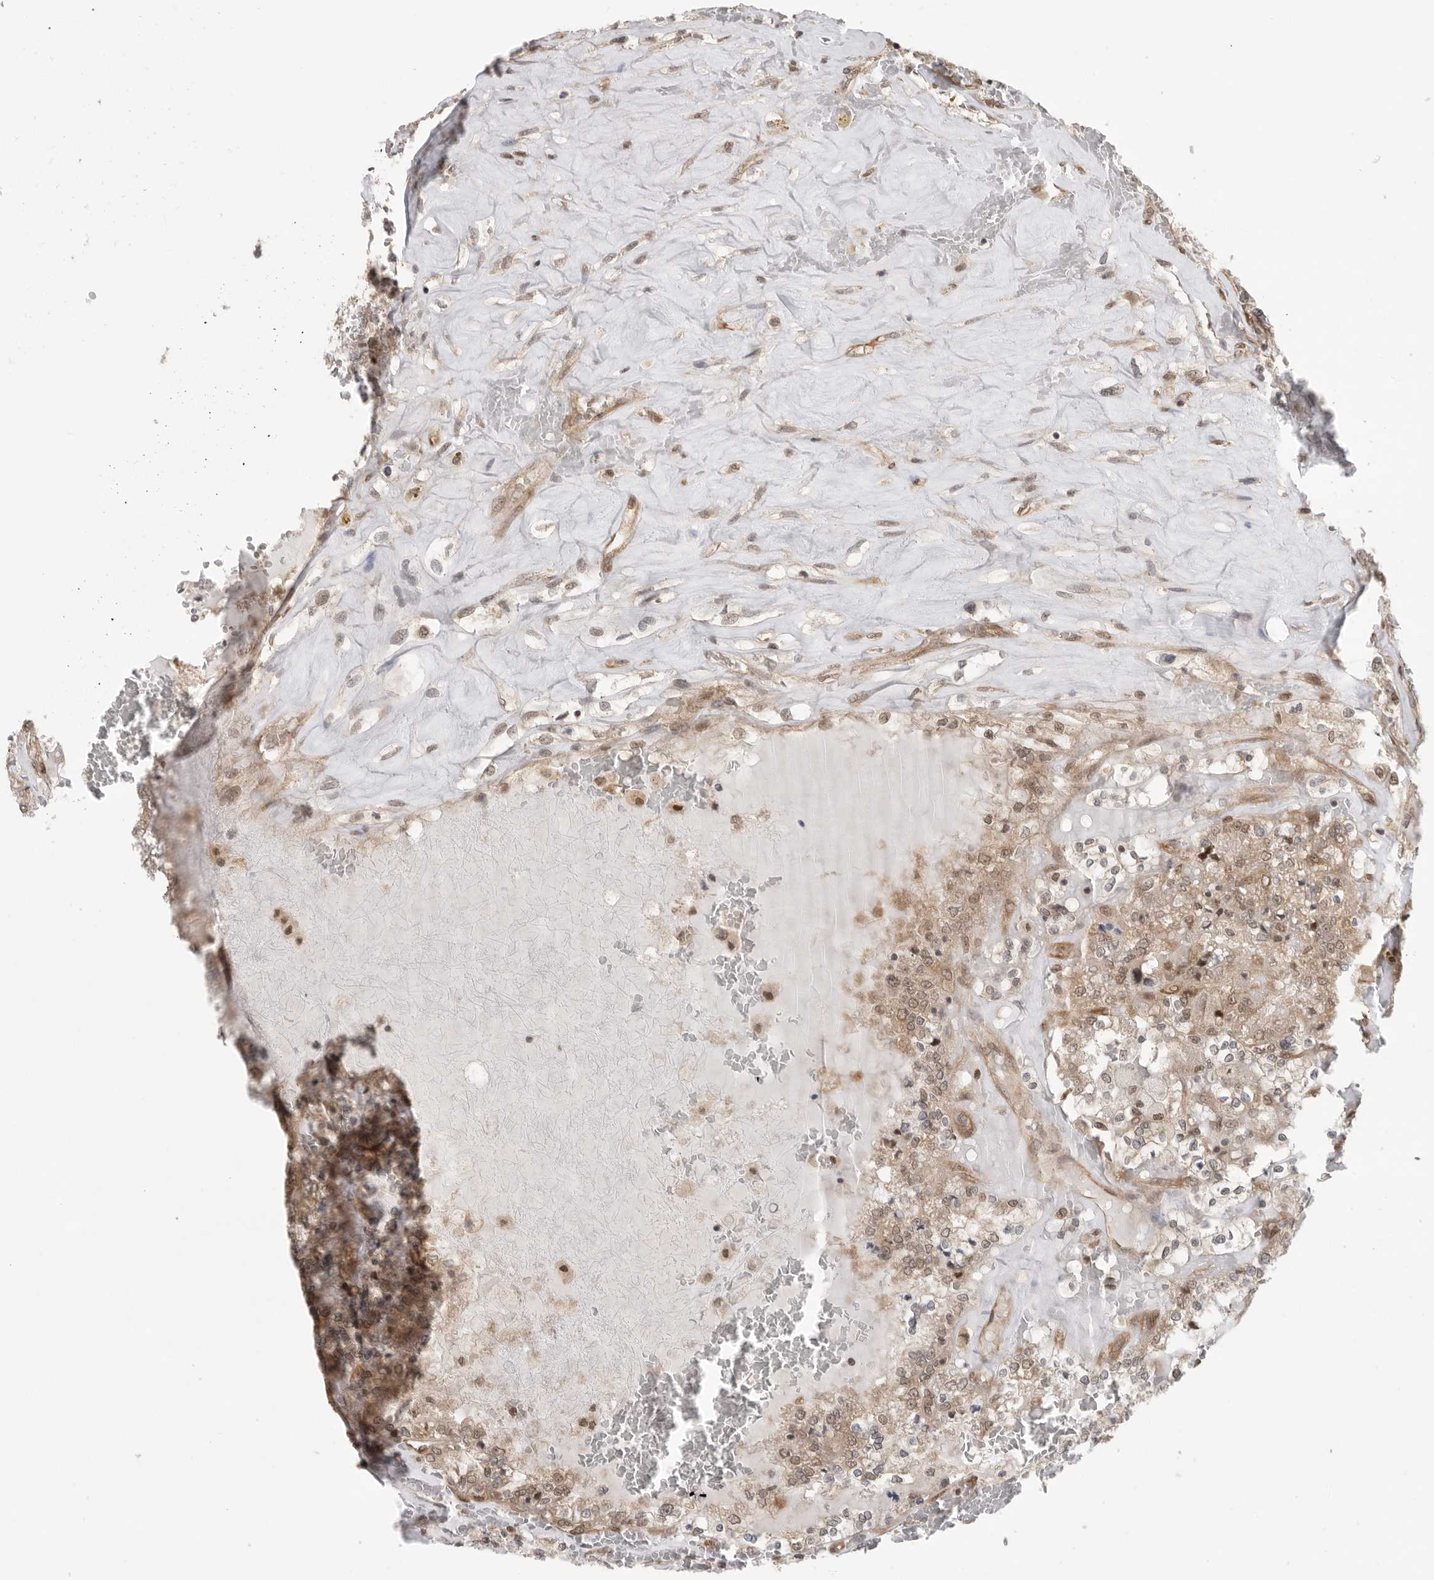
{"staining": {"intensity": "moderate", "quantity": ">75%", "location": "cytoplasmic/membranous,nuclear"}, "tissue": "renal cancer", "cell_type": "Tumor cells", "image_type": "cancer", "snomed": [{"axis": "morphology", "description": "Adenocarcinoma, NOS"}, {"axis": "topography", "description": "Kidney"}], "caption": "Immunohistochemical staining of human renal cancer (adenocarcinoma) displays moderate cytoplasmic/membranous and nuclear protein staining in about >75% of tumor cells. (DAB (3,3'-diaminobenzidine) IHC, brown staining for protein, blue staining for nuclei).", "gene": "VPS50", "patient": {"sex": "female", "age": 56}}